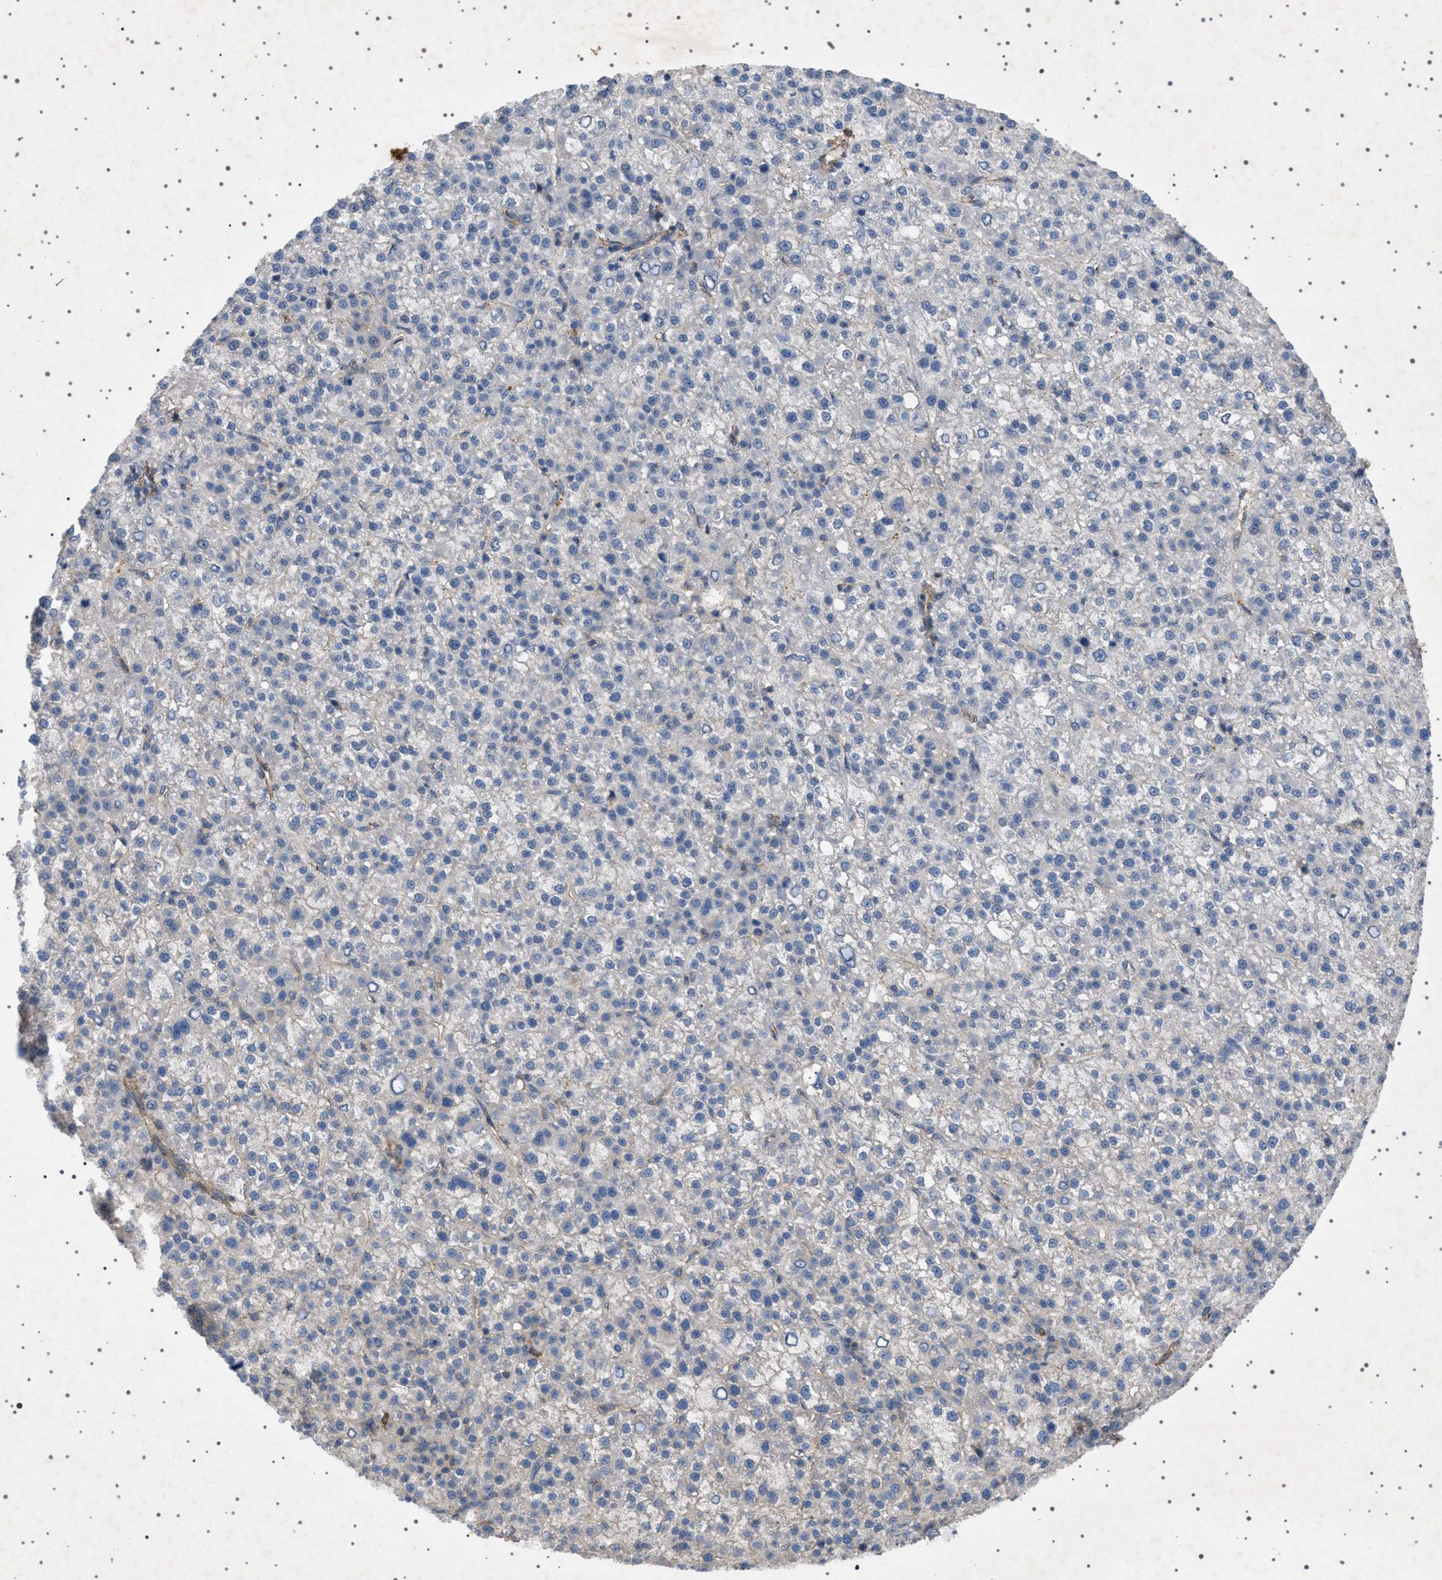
{"staining": {"intensity": "negative", "quantity": "none", "location": "none"}, "tissue": "liver cancer", "cell_type": "Tumor cells", "image_type": "cancer", "snomed": [{"axis": "morphology", "description": "Carcinoma, Hepatocellular, NOS"}, {"axis": "topography", "description": "Liver"}], "caption": "This is an IHC micrograph of human hepatocellular carcinoma (liver). There is no expression in tumor cells.", "gene": "CCDC186", "patient": {"sex": "female", "age": 58}}